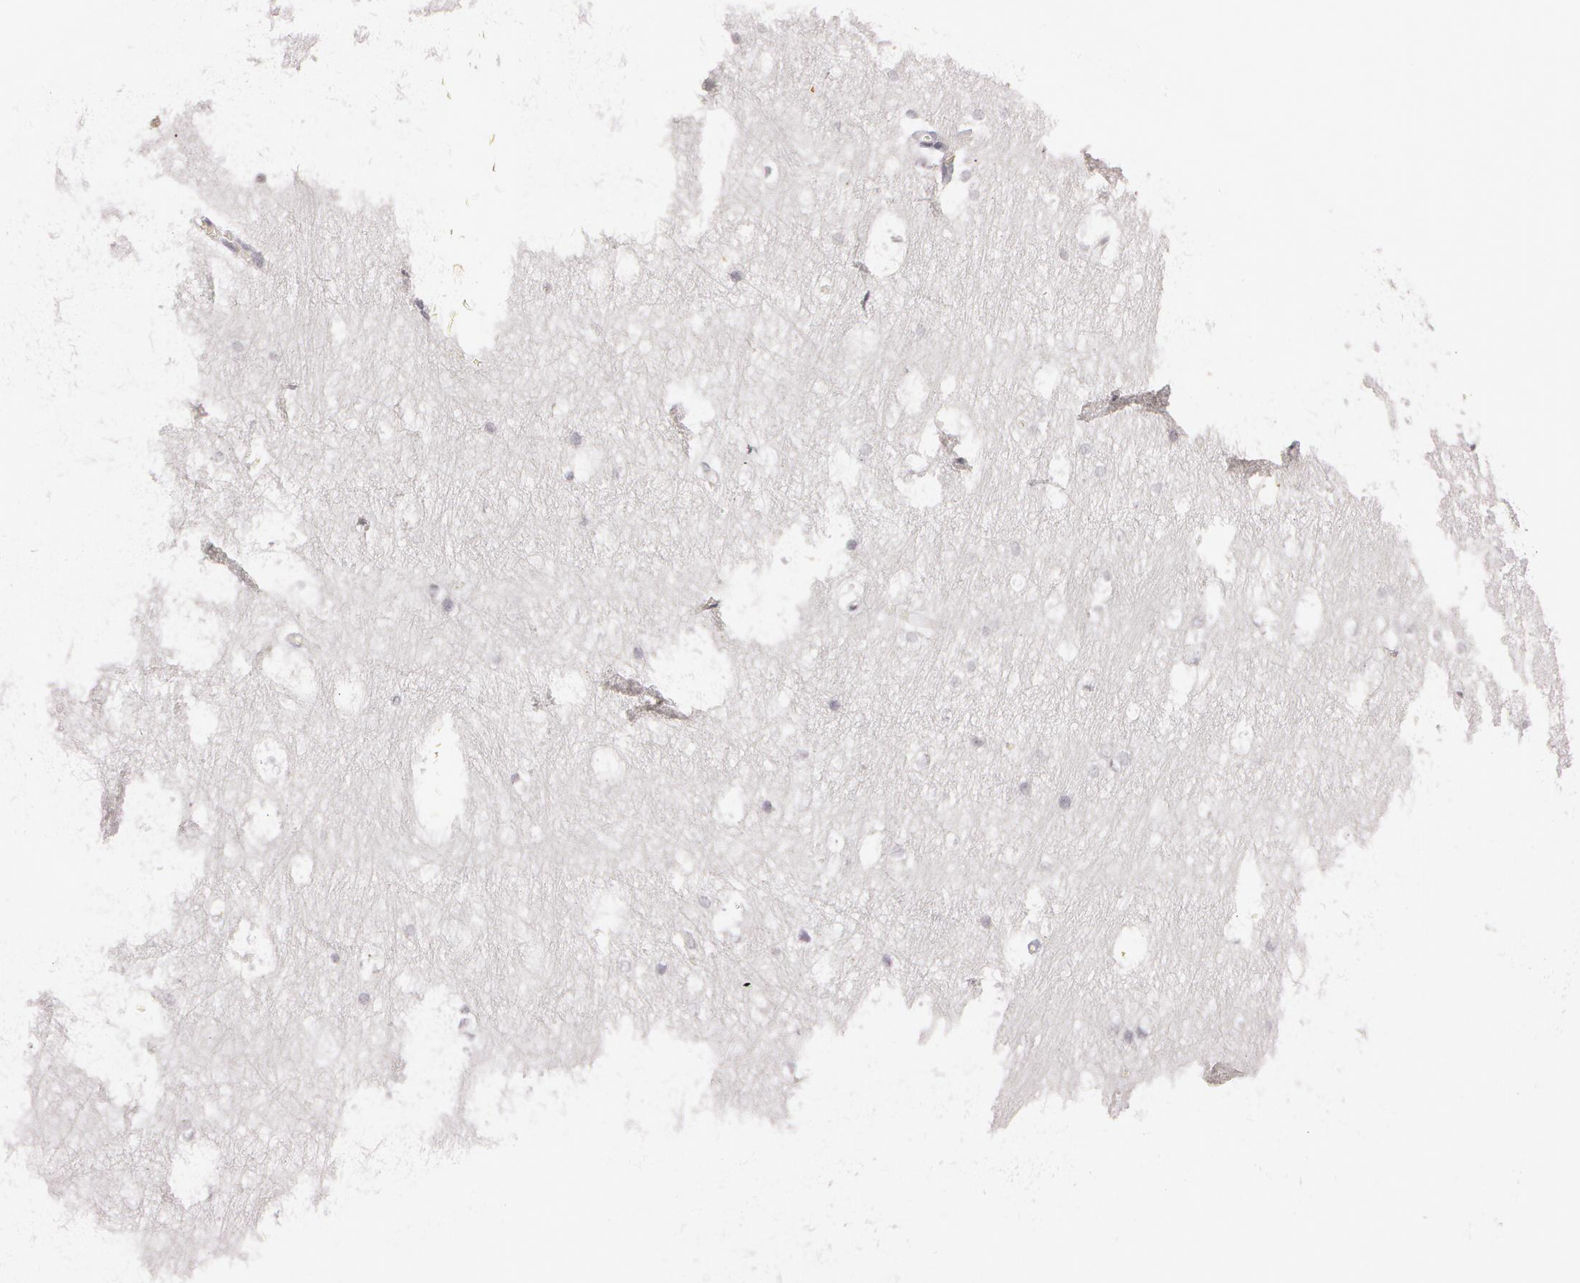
{"staining": {"intensity": "moderate", "quantity": "25%-75%", "location": "nuclear"}, "tissue": "hippocampus", "cell_type": "Glial cells", "image_type": "normal", "snomed": [{"axis": "morphology", "description": "Normal tissue, NOS"}, {"axis": "topography", "description": "Hippocampus"}], "caption": "Immunohistochemistry (DAB (3,3'-diaminobenzidine)) staining of benign hippocampus exhibits moderate nuclear protein positivity in approximately 25%-75% of glial cells. (brown staining indicates protein expression, while blue staining denotes nuclei).", "gene": "FBL", "patient": {"sex": "female", "age": 19}}